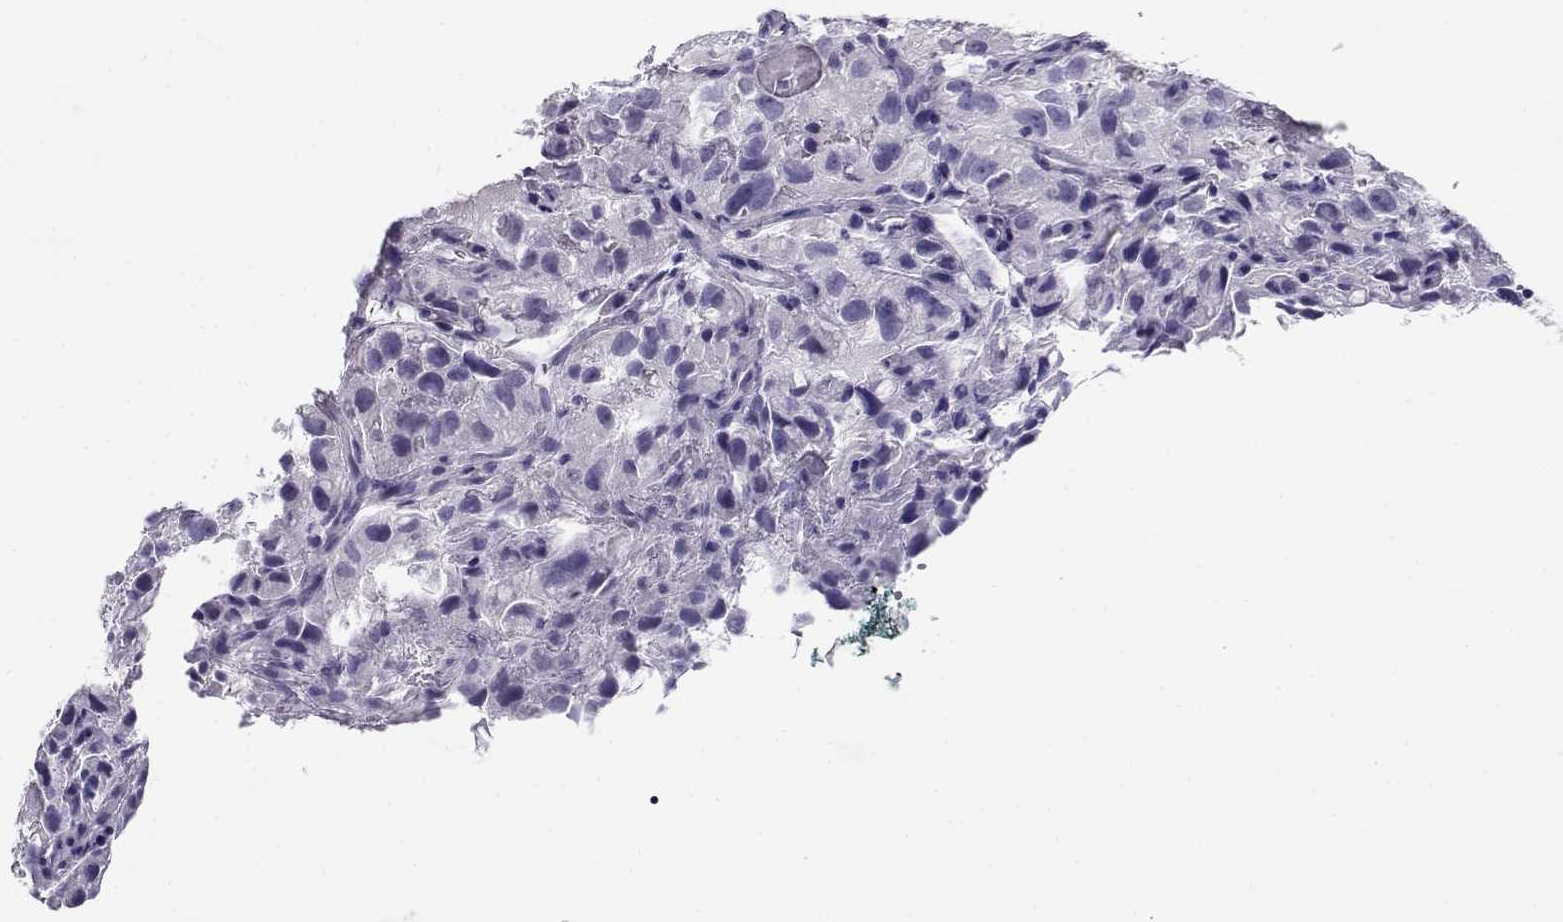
{"staining": {"intensity": "negative", "quantity": "none", "location": "none"}, "tissue": "renal cancer", "cell_type": "Tumor cells", "image_type": "cancer", "snomed": [{"axis": "morphology", "description": "Adenocarcinoma, NOS"}, {"axis": "topography", "description": "Kidney"}], "caption": "IHC micrograph of neoplastic tissue: renal adenocarcinoma stained with DAB exhibits no significant protein expression in tumor cells. (Immunohistochemistry, brightfield microscopy, high magnification).", "gene": "CABS1", "patient": {"sex": "male", "age": 64}}